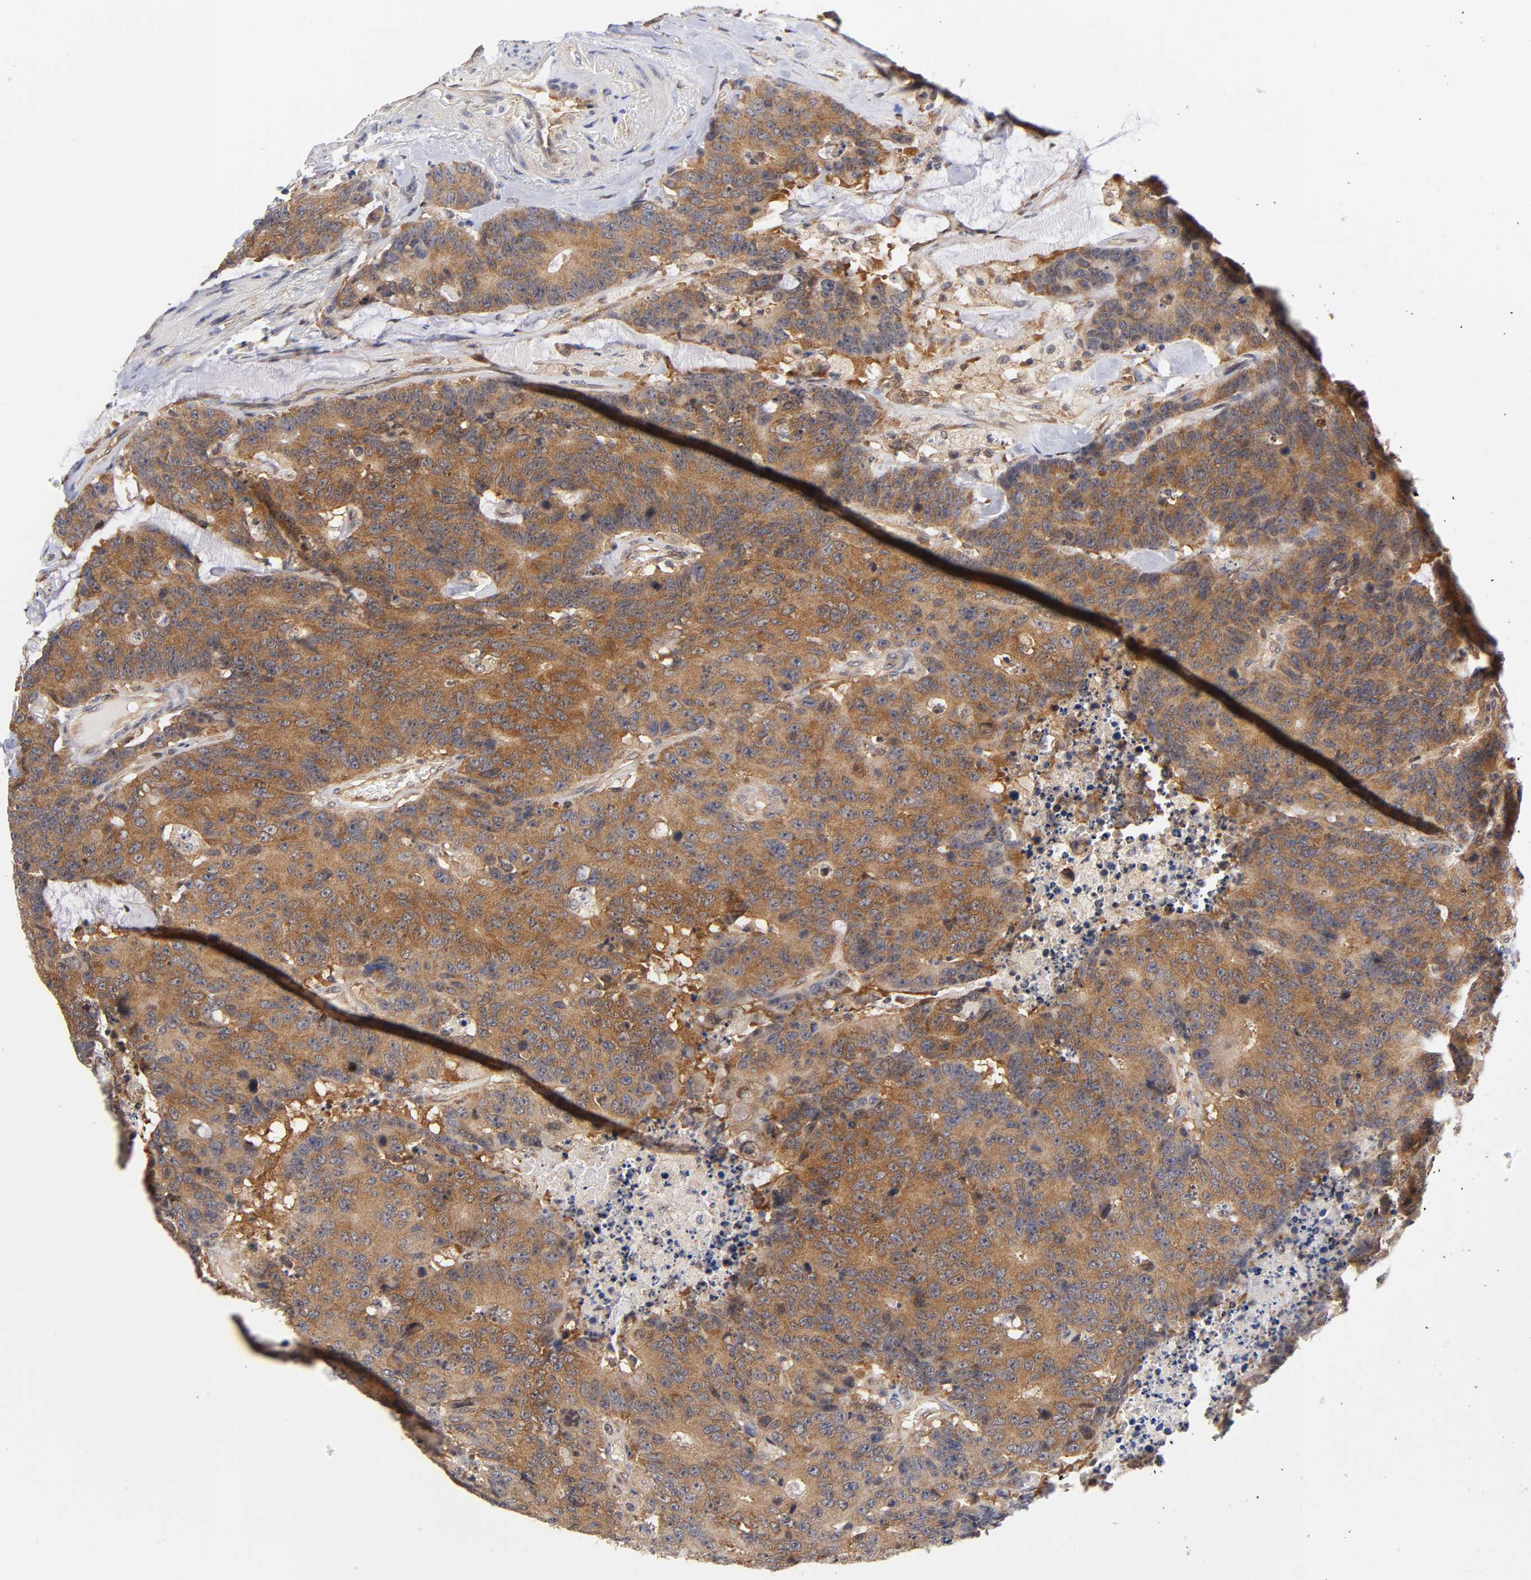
{"staining": {"intensity": "strong", "quantity": ">75%", "location": "cytoplasmic/membranous"}, "tissue": "colorectal cancer", "cell_type": "Tumor cells", "image_type": "cancer", "snomed": [{"axis": "morphology", "description": "Adenocarcinoma, NOS"}, {"axis": "topography", "description": "Colon"}], "caption": "Tumor cells show high levels of strong cytoplasmic/membranous staining in about >75% of cells in human colorectal cancer (adenocarcinoma). Using DAB (3,3'-diaminobenzidine) (brown) and hematoxylin (blue) stains, captured at high magnification using brightfield microscopy.", "gene": "PAFAH1B1", "patient": {"sex": "female", "age": 86}}